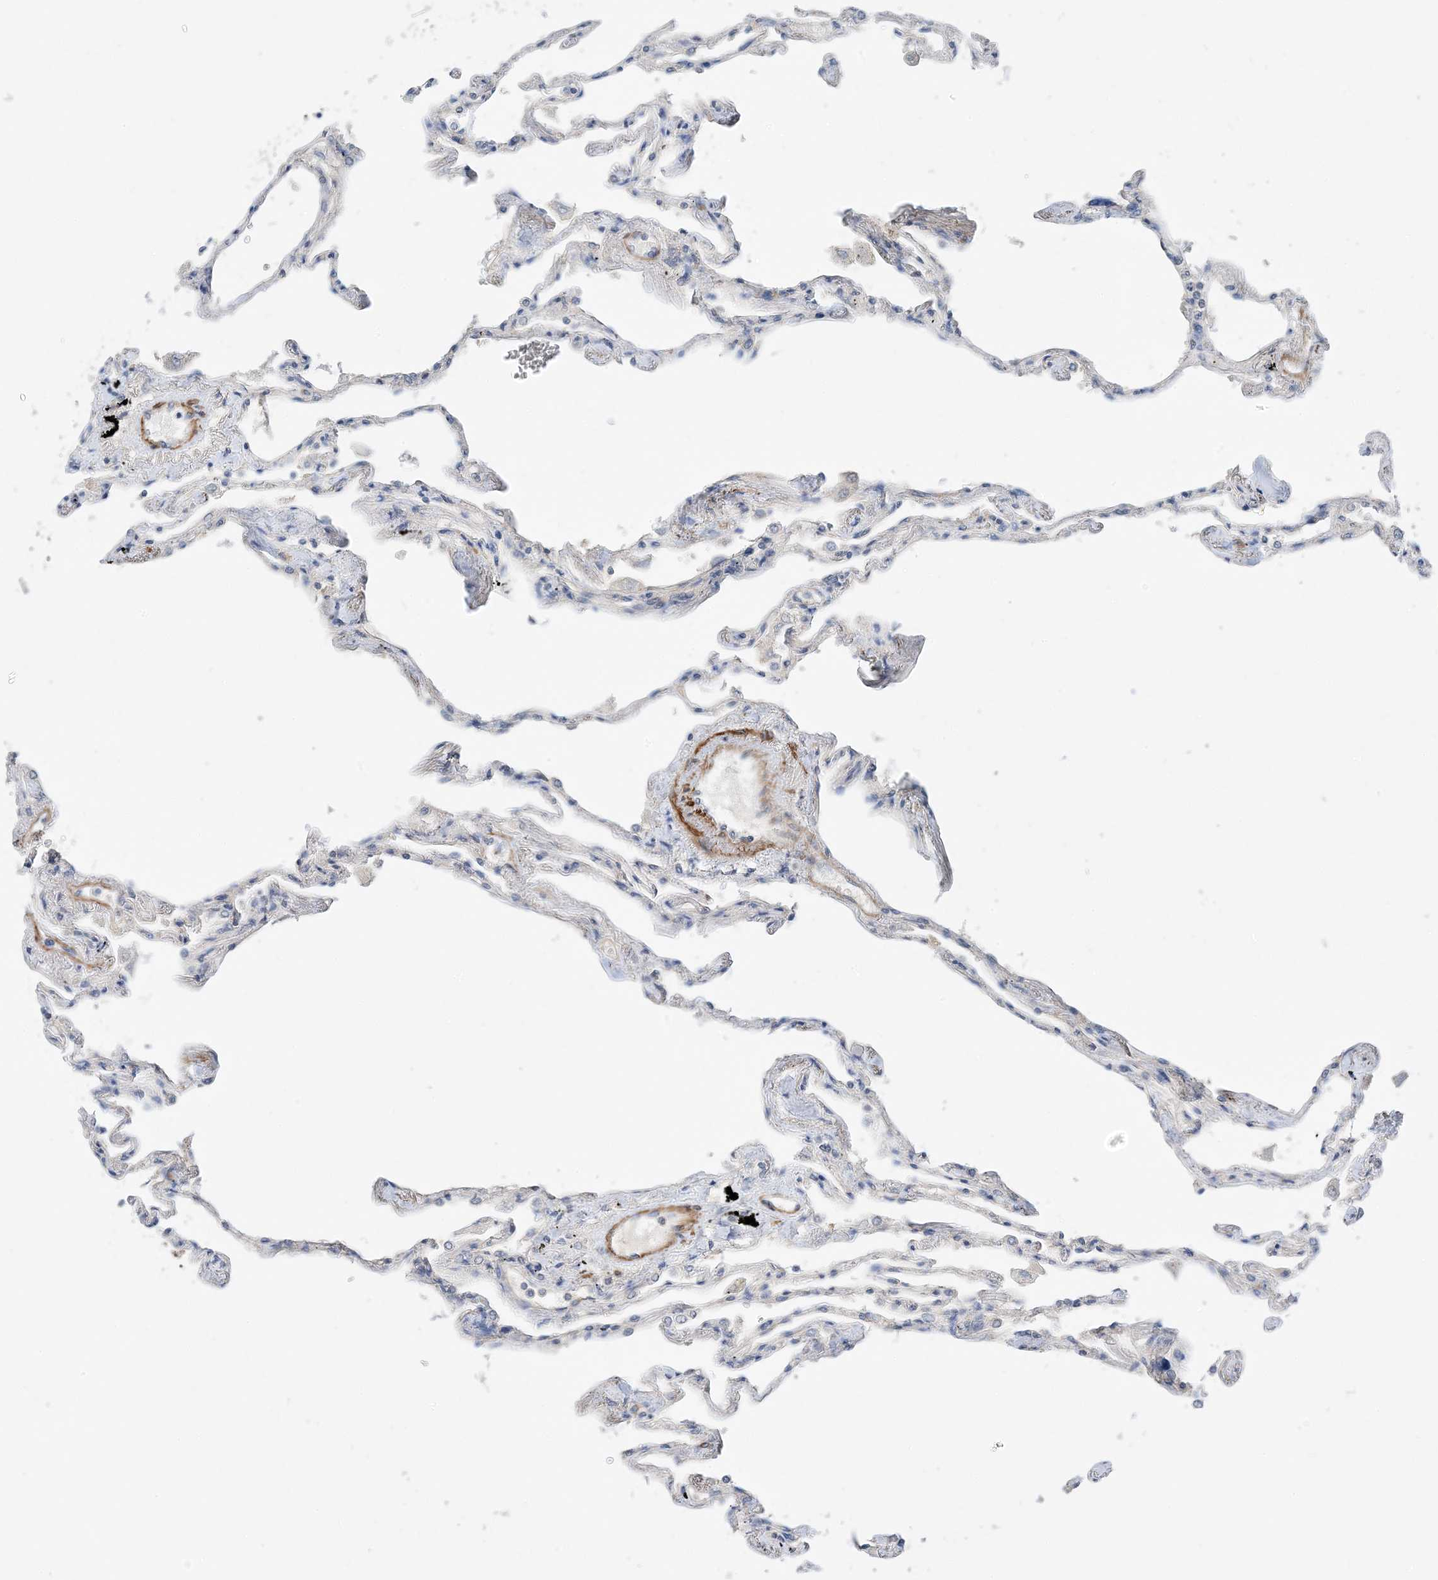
{"staining": {"intensity": "weak", "quantity": "<25%", "location": "cytoplasmic/membranous"}, "tissue": "lung", "cell_type": "Alveolar cells", "image_type": "normal", "snomed": [{"axis": "morphology", "description": "Normal tissue, NOS"}, {"axis": "topography", "description": "Lung"}], "caption": "IHC micrograph of benign lung: human lung stained with DAB reveals no significant protein staining in alveolar cells. (DAB immunohistochemistry, high magnification).", "gene": "KIFBP", "patient": {"sex": "female", "age": 67}}